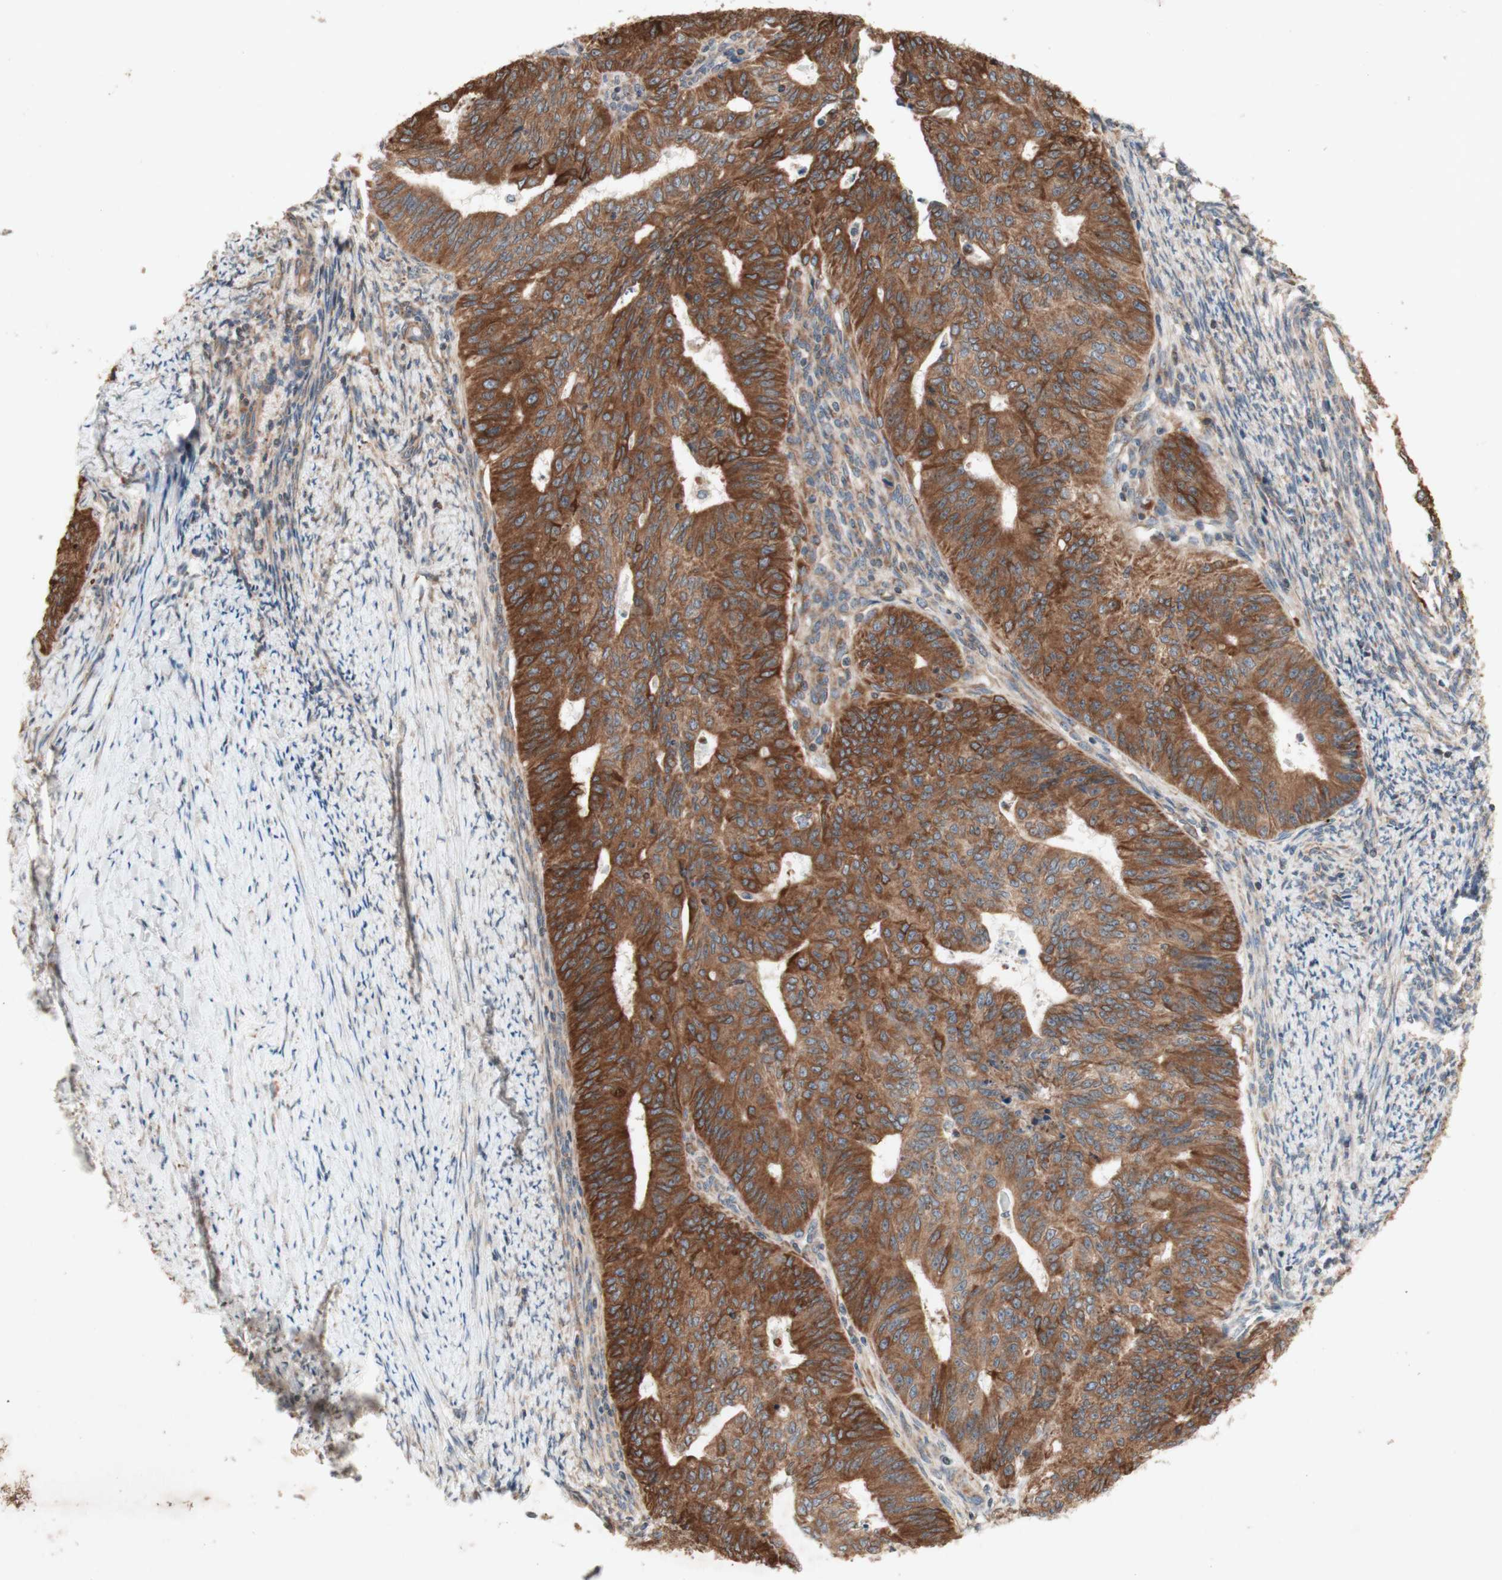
{"staining": {"intensity": "strong", "quantity": ">75%", "location": "cytoplasmic/membranous"}, "tissue": "endometrial cancer", "cell_type": "Tumor cells", "image_type": "cancer", "snomed": [{"axis": "morphology", "description": "Adenocarcinoma, NOS"}, {"axis": "topography", "description": "Endometrium"}], "caption": "Immunohistochemistry (IHC) (DAB) staining of endometrial cancer reveals strong cytoplasmic/membranous protein expression in approximately >75% of tumor cells. (brown staining indicates protein expression, while blue staining denotes nuclei).", "gene": "SOCS2", "patient": {"sex": "female", "age": 32}}